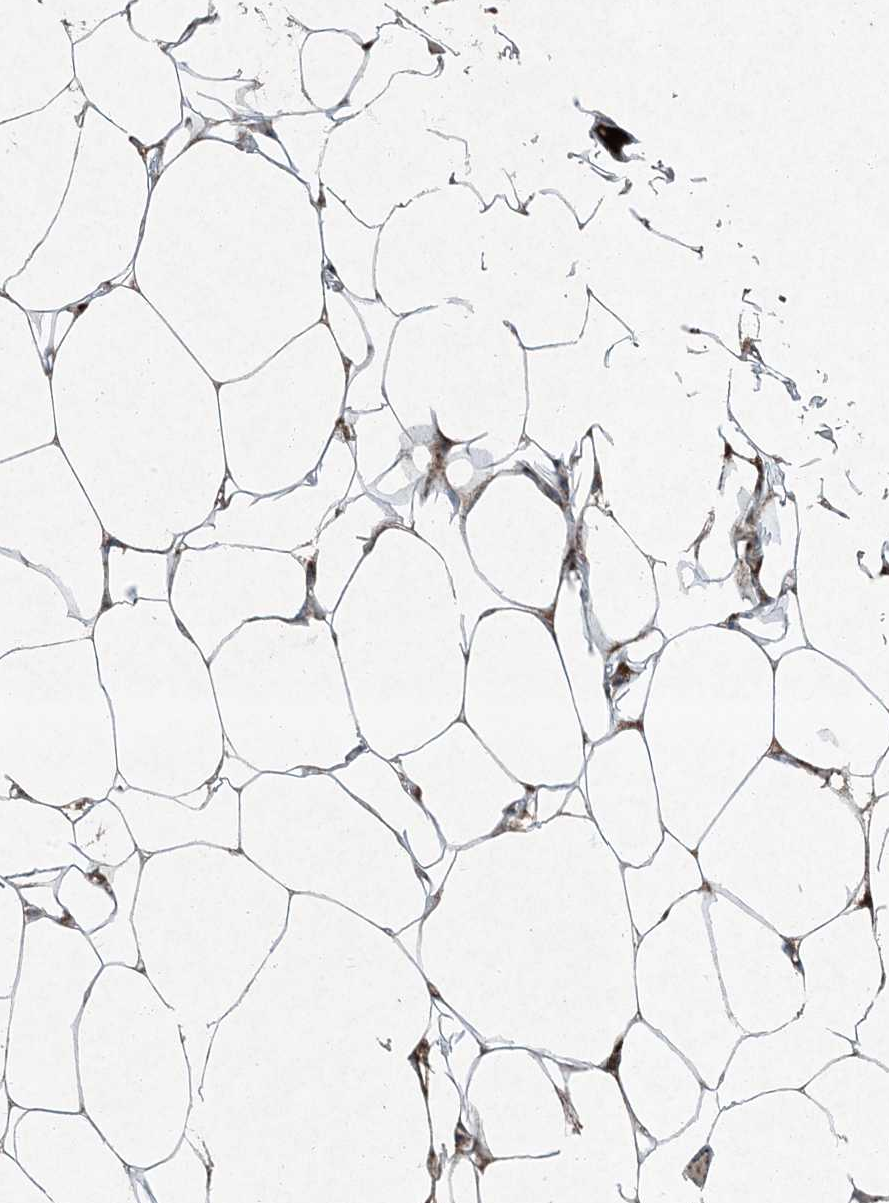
{"staining": {"intensity": "moderate", "quantity": "25%-75%", "location": "cytoplasmic/membranous"}, "tissue": "adipose tissue", "cell_type": "Adipocytes", "image_type": "normal", "snomed": [{"axis": "morphology", "description": "Normal tissue, NOS"}, {"axis": "topography", "description": "Breast"}], "caption": "Immunohistochemical staining of normal human adipose tissue exhibits 25%-75% levels of moderate cytoplasmic/membranous protein expression in approximately 25%-75% of adipocytes. The protein of interest is stained brown, and the nuclei are stained in blue (DAB IHC with brightfield microscopy, high magnification).", "gene": "APOM", "patient": {"sex": "female", "age": 23}}